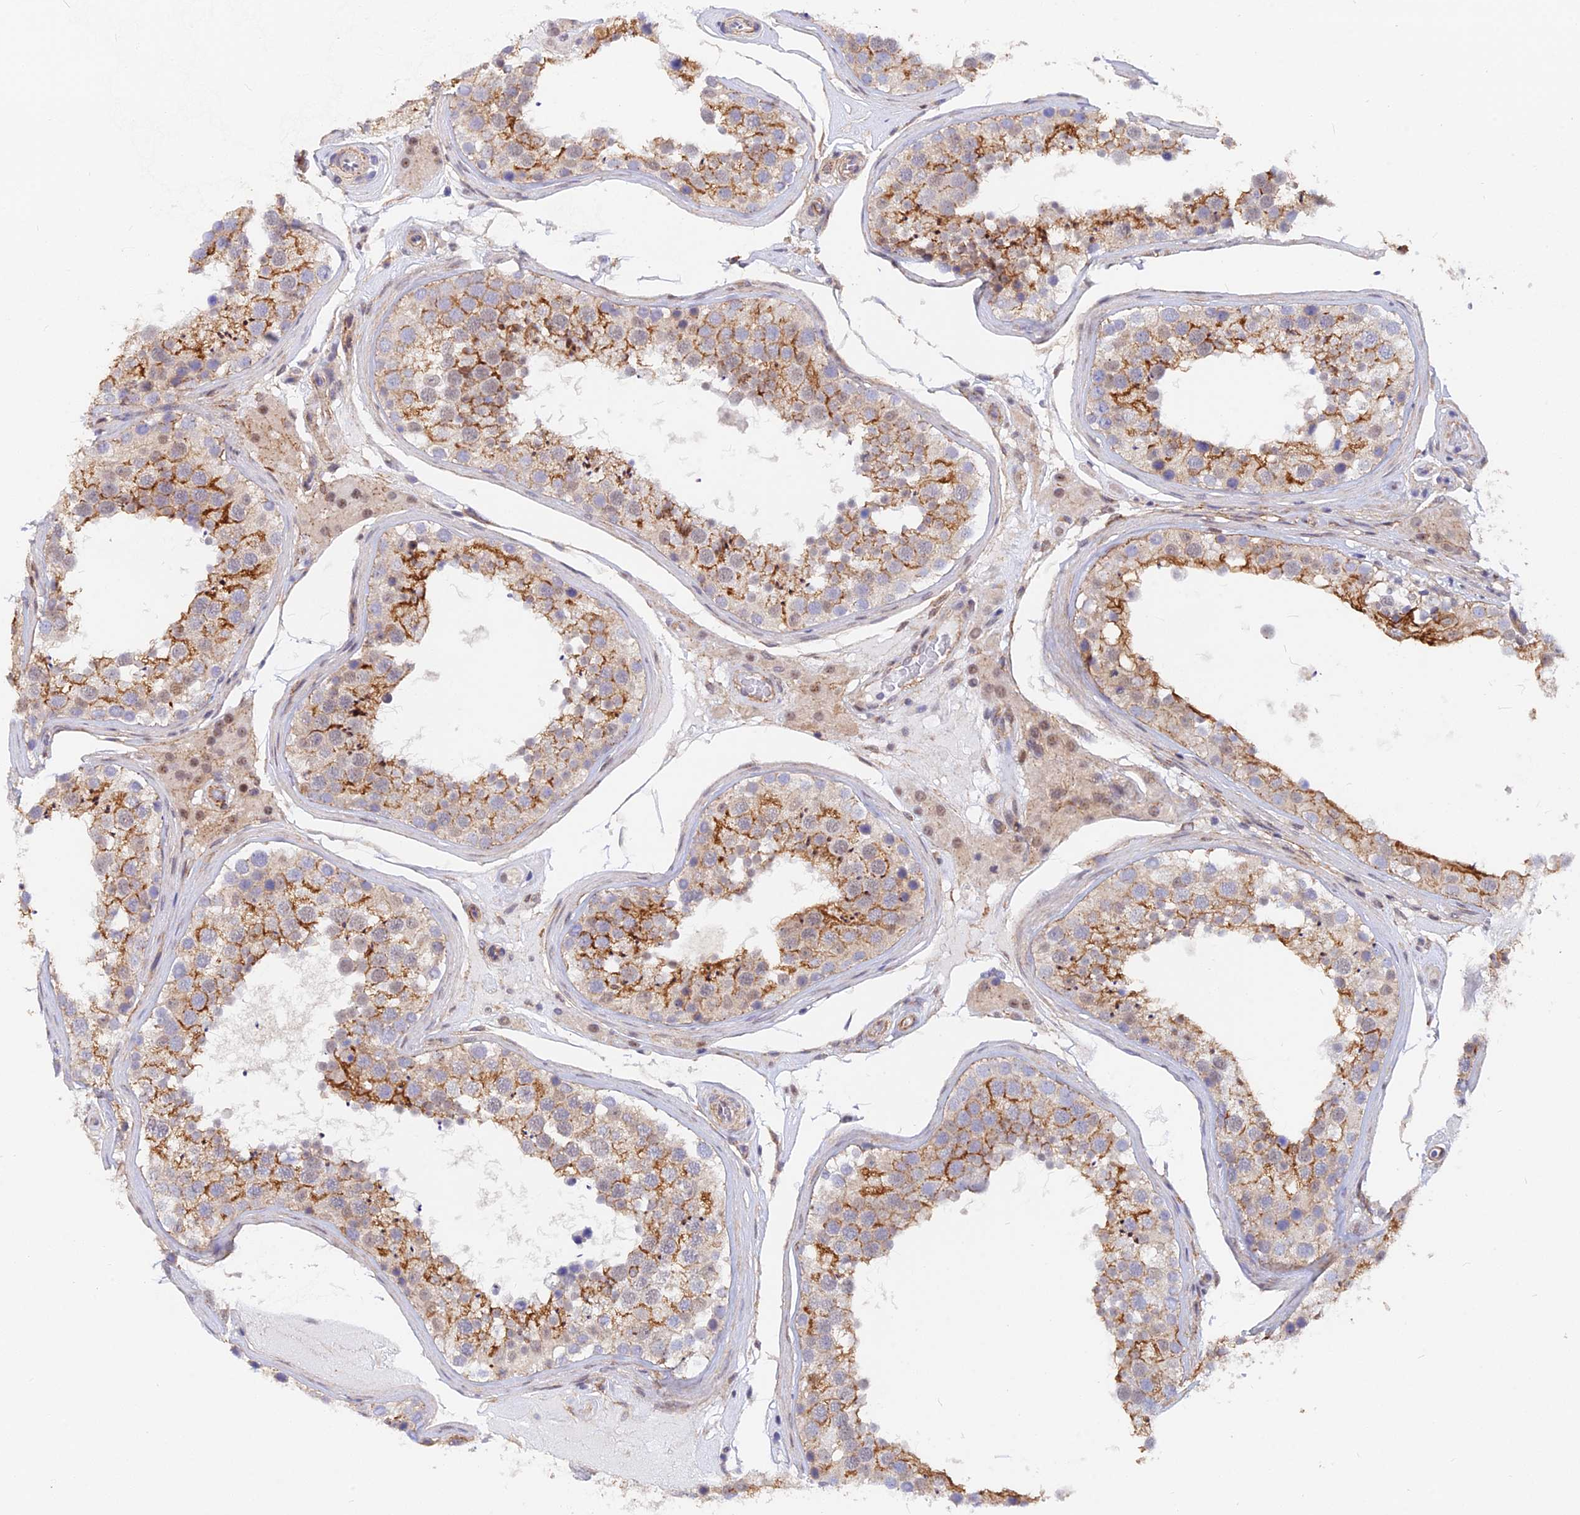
{"staining": {"intensity": "moderate", "quantity": "25%-75%", "location": "cytoplasmic/membranous"}, "tissue": "testis", "cell_type": "Cells in seminiferous ducts", "image_type": "normal", "snomed": [{"axis": "morphology", "description": "Normal tissue, NOS"}, {"axis": "topography", "description": "Testis"}], "caption": "This image demonstrates IHC staining of unremarkable testis, with medium moderate cytoplasmic/membranous positivity in about 25%-75% of cells in seminiferous ducts.", "gene": "VSTM2L", "patient": {"sex": "male", "age": 46}}